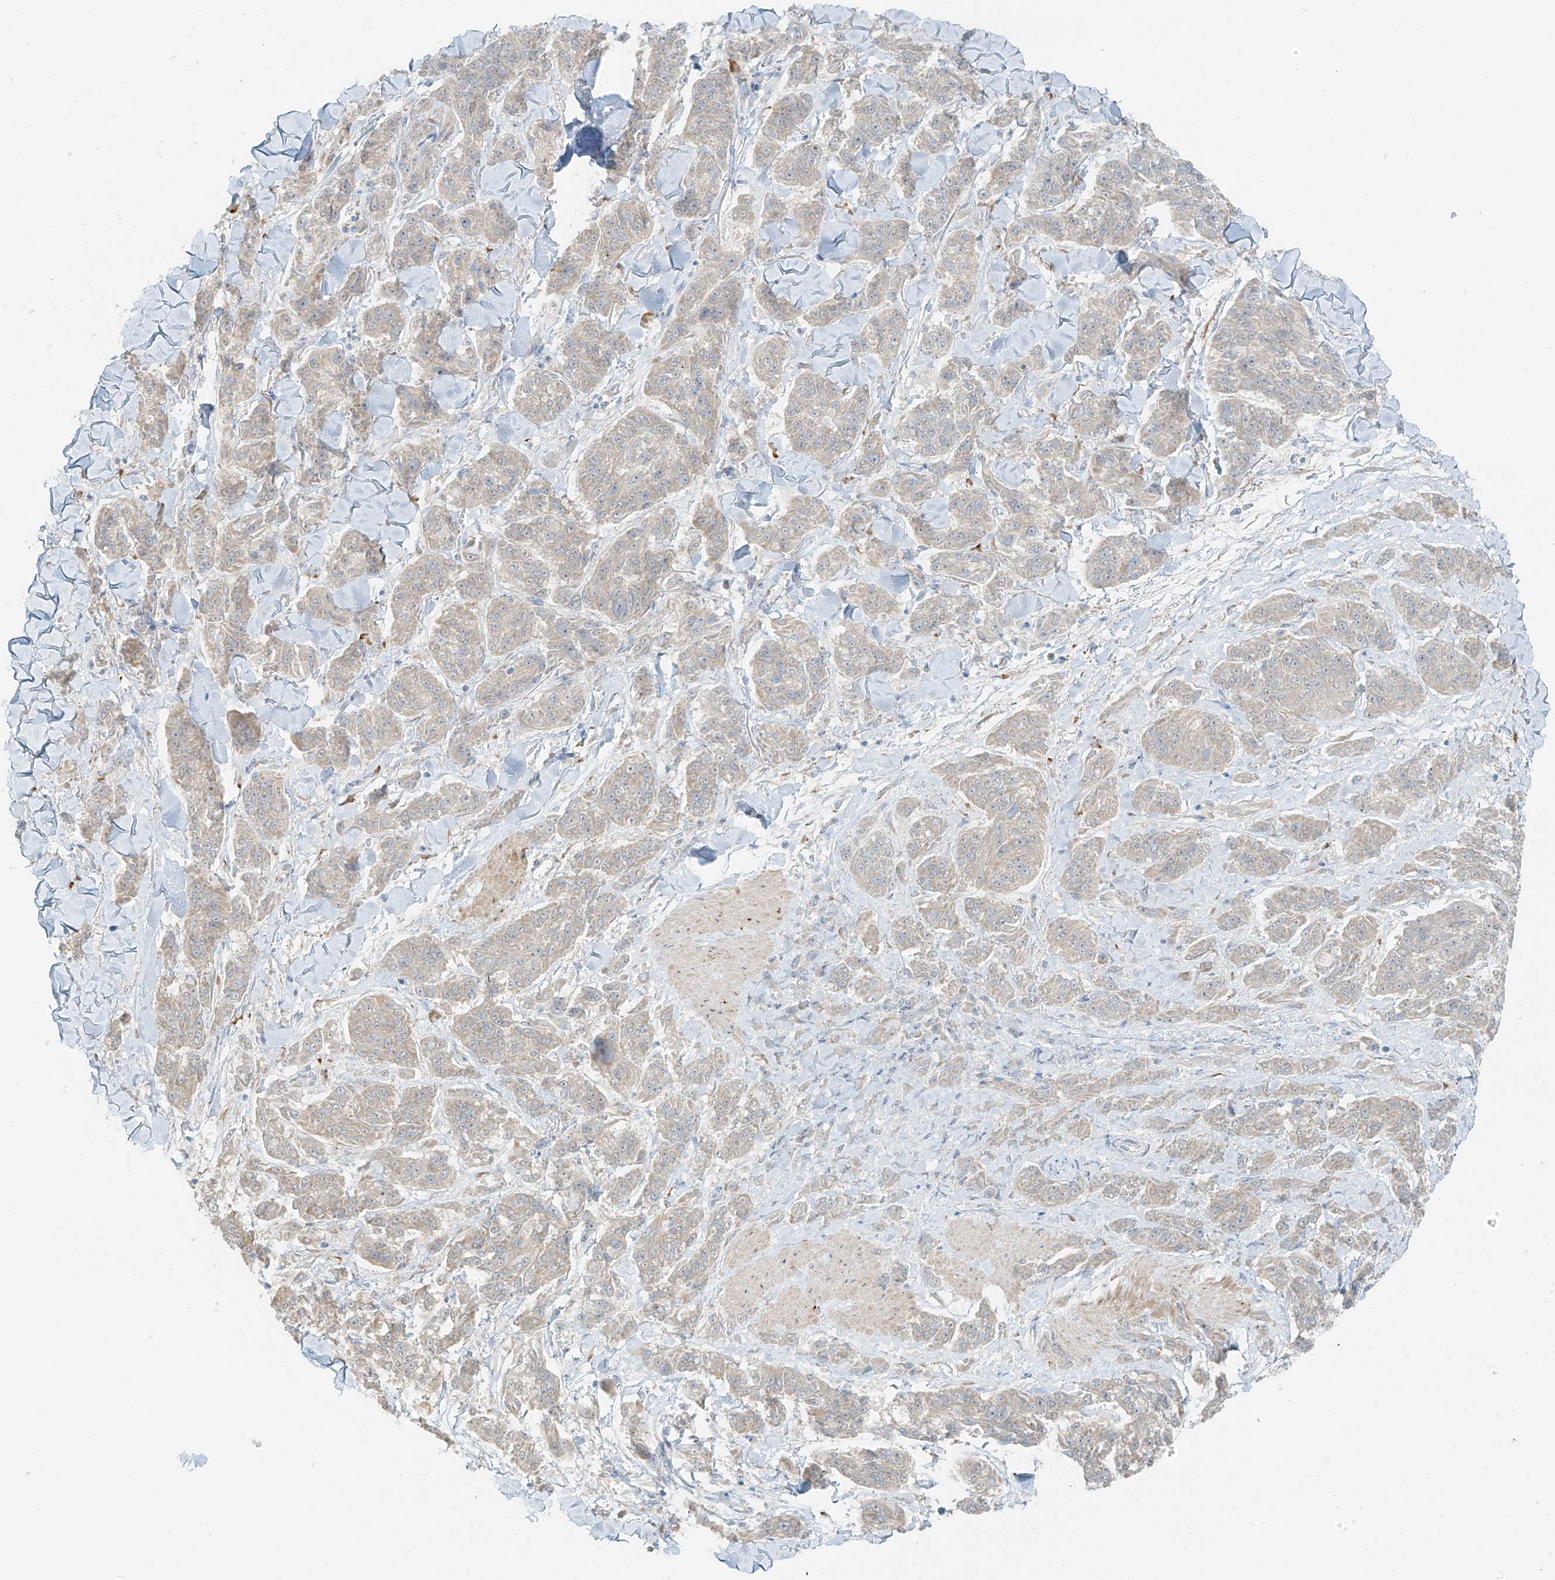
{"staining": {"intensity": "weak", "quantity": "25%-75%", "location": "cytoplasmic/membranous"}, "tissue": "melanoma", "cell_type": "Tumor cells", "image_type": "cancer", "snomed": [{"axis": "morphology", "description": "Malignant melanoma, NOS"}, {"axis": "topography", "description": "Skin"}], "caption": "Melanoma stained with a protein marker reveals weak staining in tumor cells.", "gene": "FSTL1", "patient": {"sex": "male", "age": 53}}